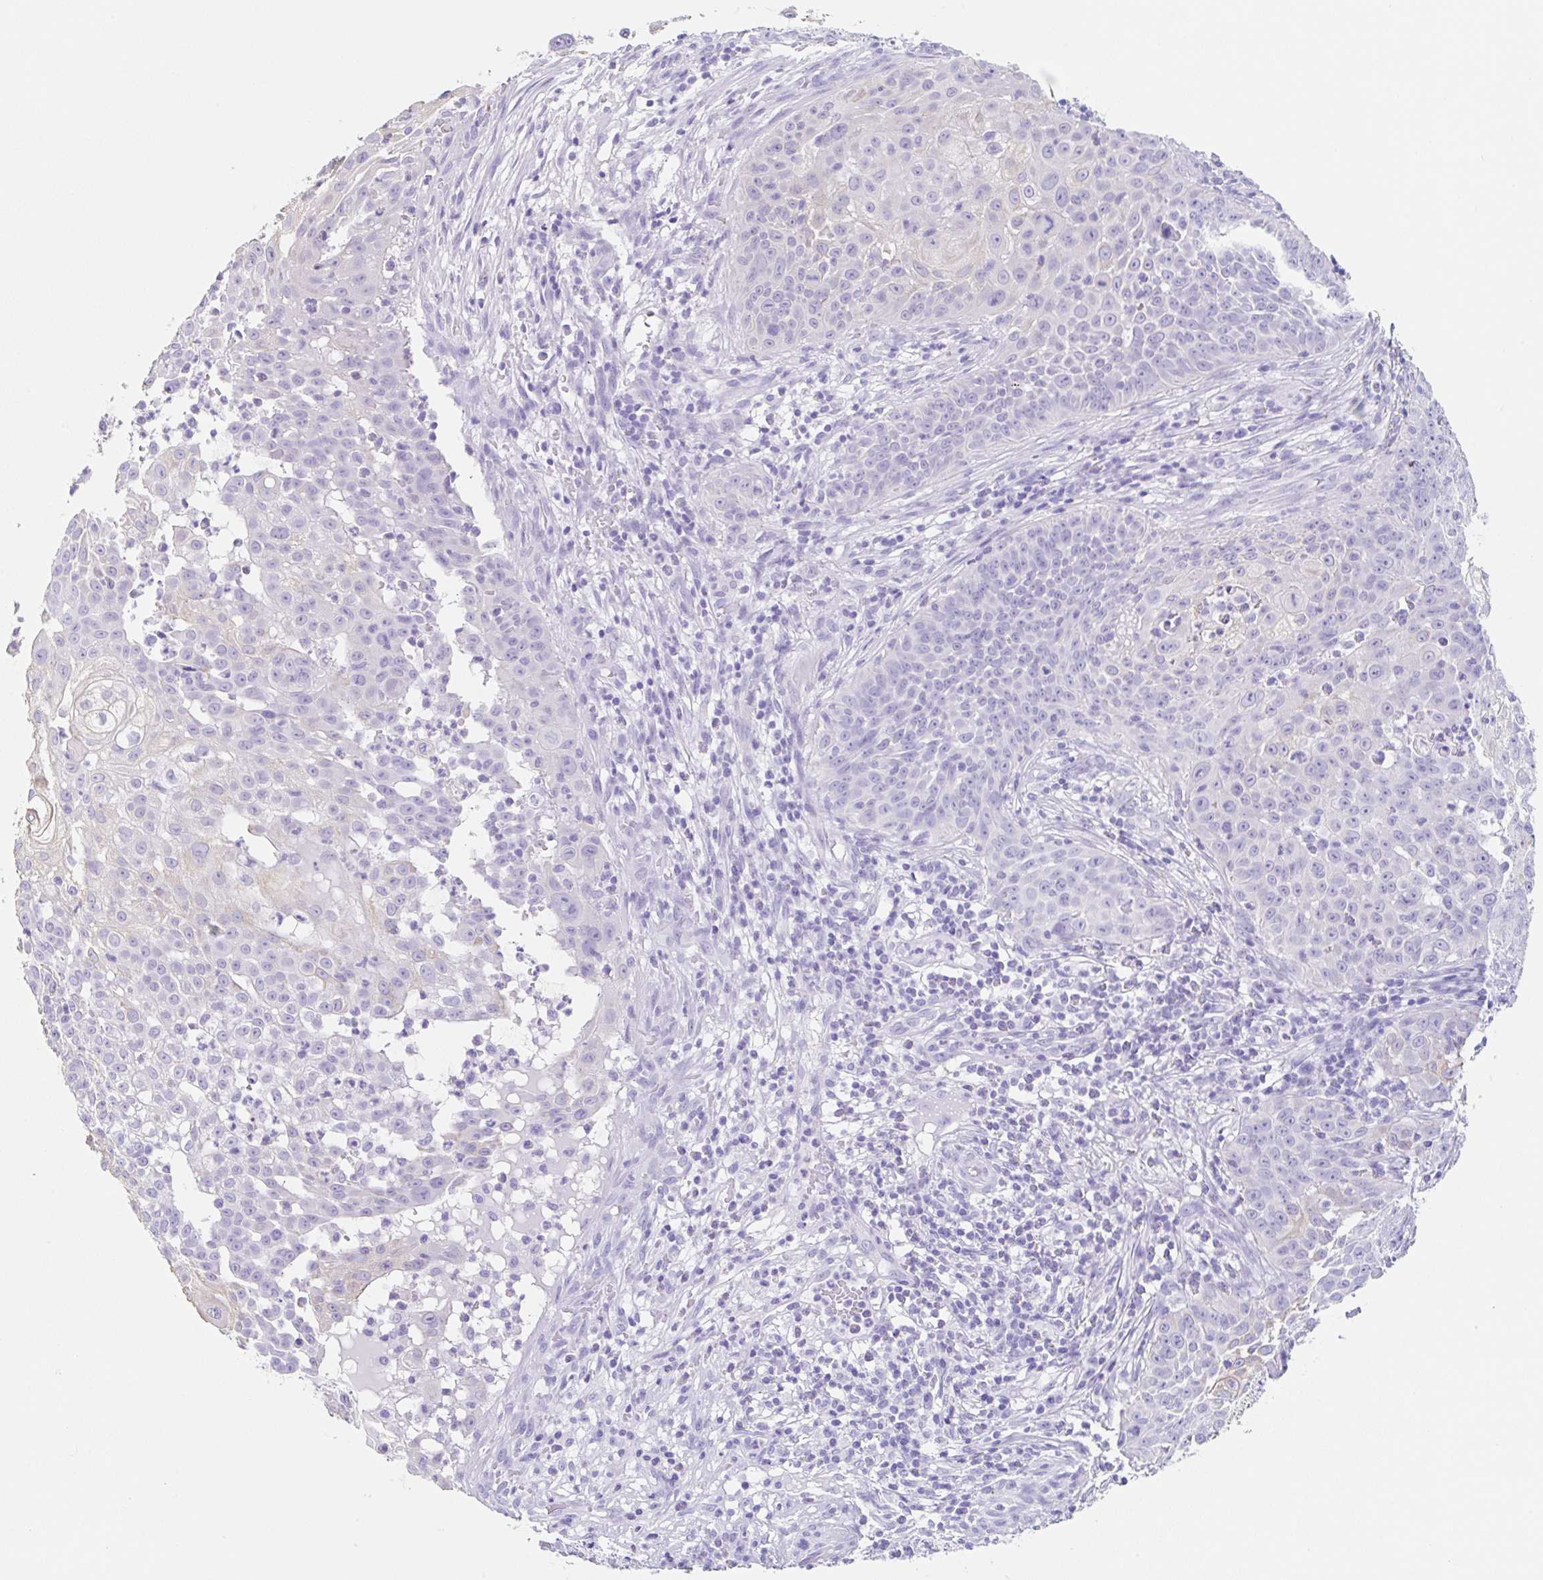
{"staining": {"intensity": "negative", "quantity": "none", "location": "none"}, "tissue": "skin cancer", "cell_type": "Tumor cells", "image_type": "cancer", "snomed": [{"axis": "morphology", "description": "Squamous cell carcinoma, NOS"}, {"axis": "topography", "description": "Skin"}], "caption": "This is an immunohistochemistry photomicrograph of human skin squamous cell carcinoma. There is no expression in tumor cells.", "gene": "CLDND2", "patient": {"sex": "male", "age": 24}}